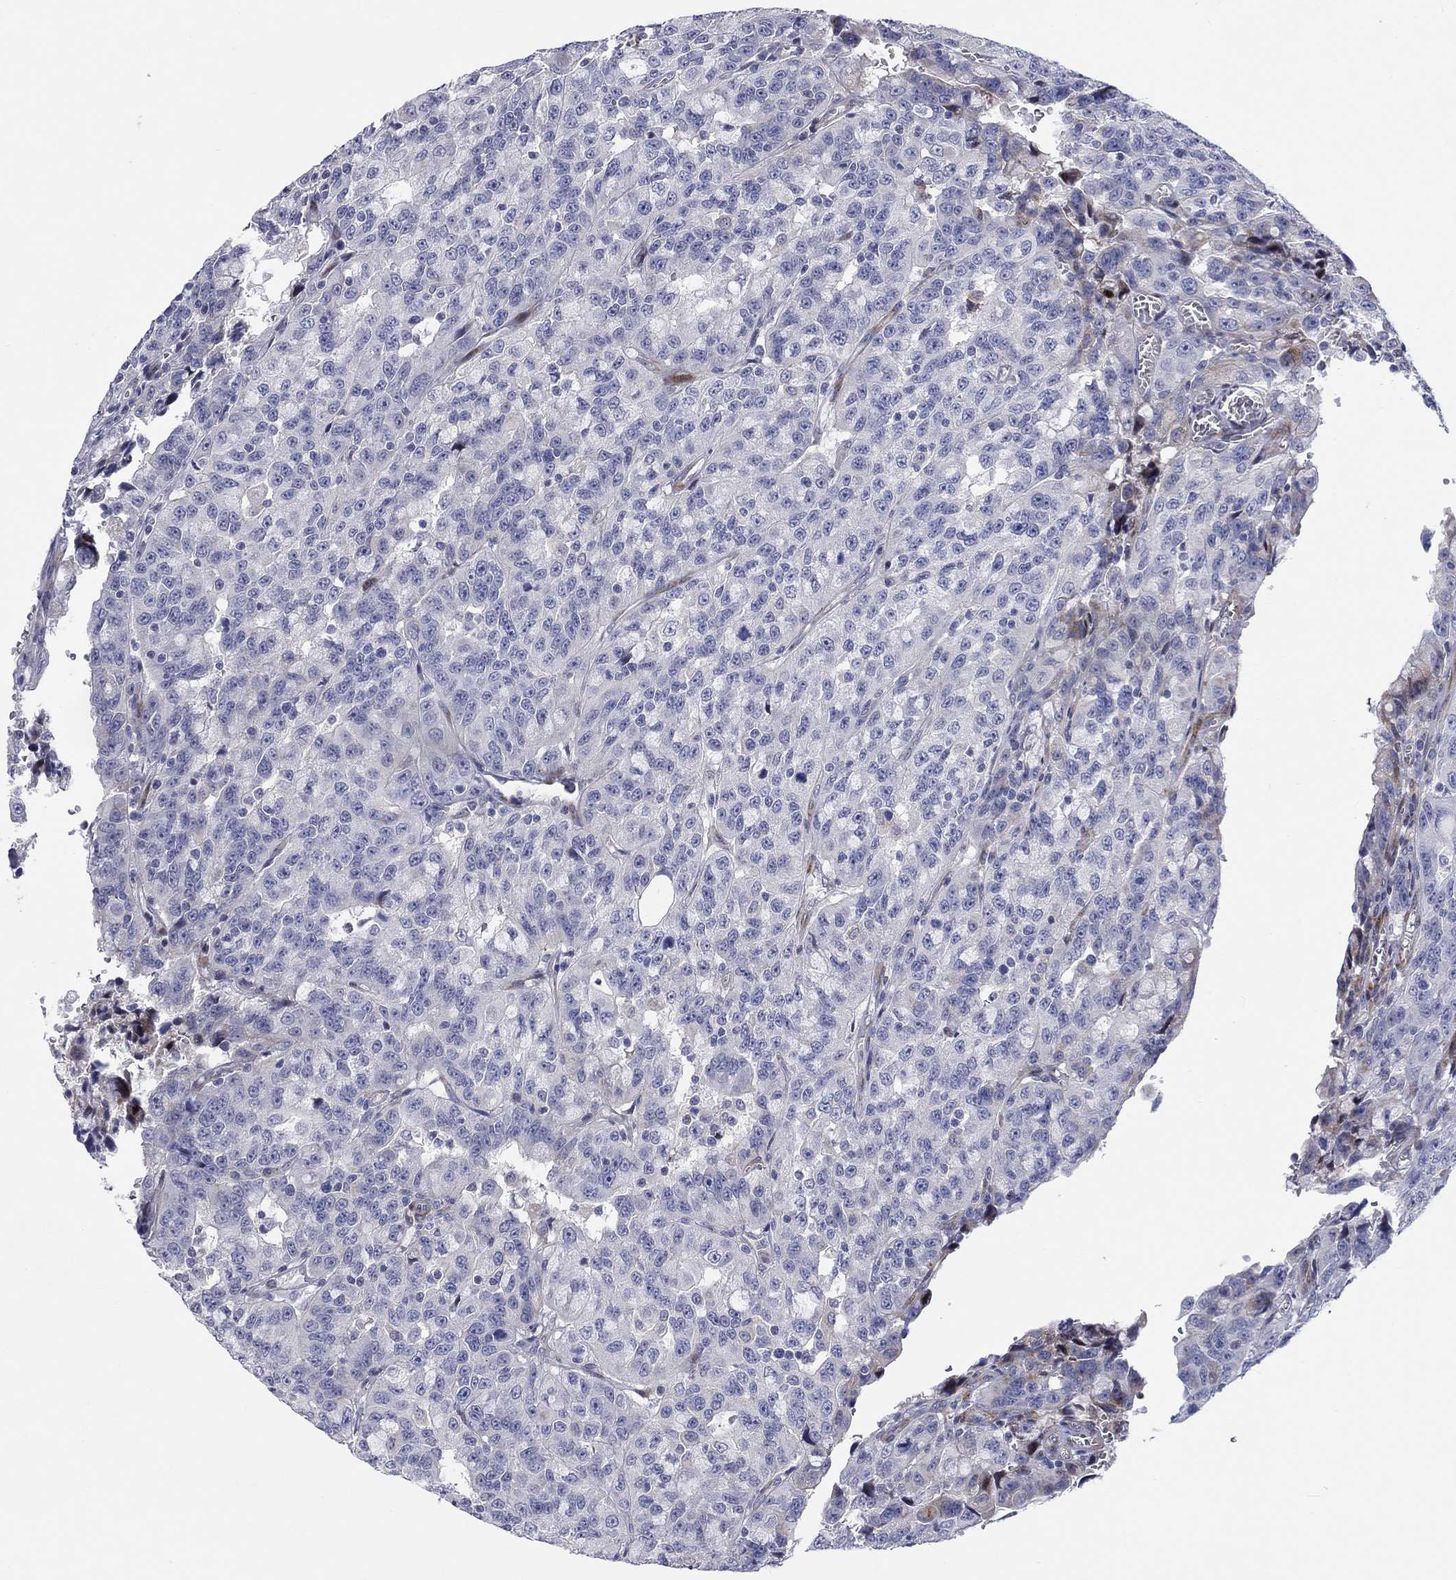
{"staining": {"intensity": "negative", "quantity": "none", "location": "none"}, "tissue": "urothelial cancer", "cell_type": "Tumor cells", "image_type": "cancer", "snomed": [{"axis": "morphology", "description": "Urothelial carcinoma, NOS"}, {"axis": "morphology", "description": "Urothelial carcinoma, High grade"}, {"axis": "topography", "description": "Urinary bladder"}], "caption": "This is a photomicrograph of immunohistochemistry staining of urothelial cancer, which shows no staining in tumor cells. (DAB (3,3'-diaminobenzidine) immunohistochemistry (IHC) visualized using brightfield microscopy, high magnification).", "gene": "ARHGAP36", "patient": {"sex": "female", "age": 73}}